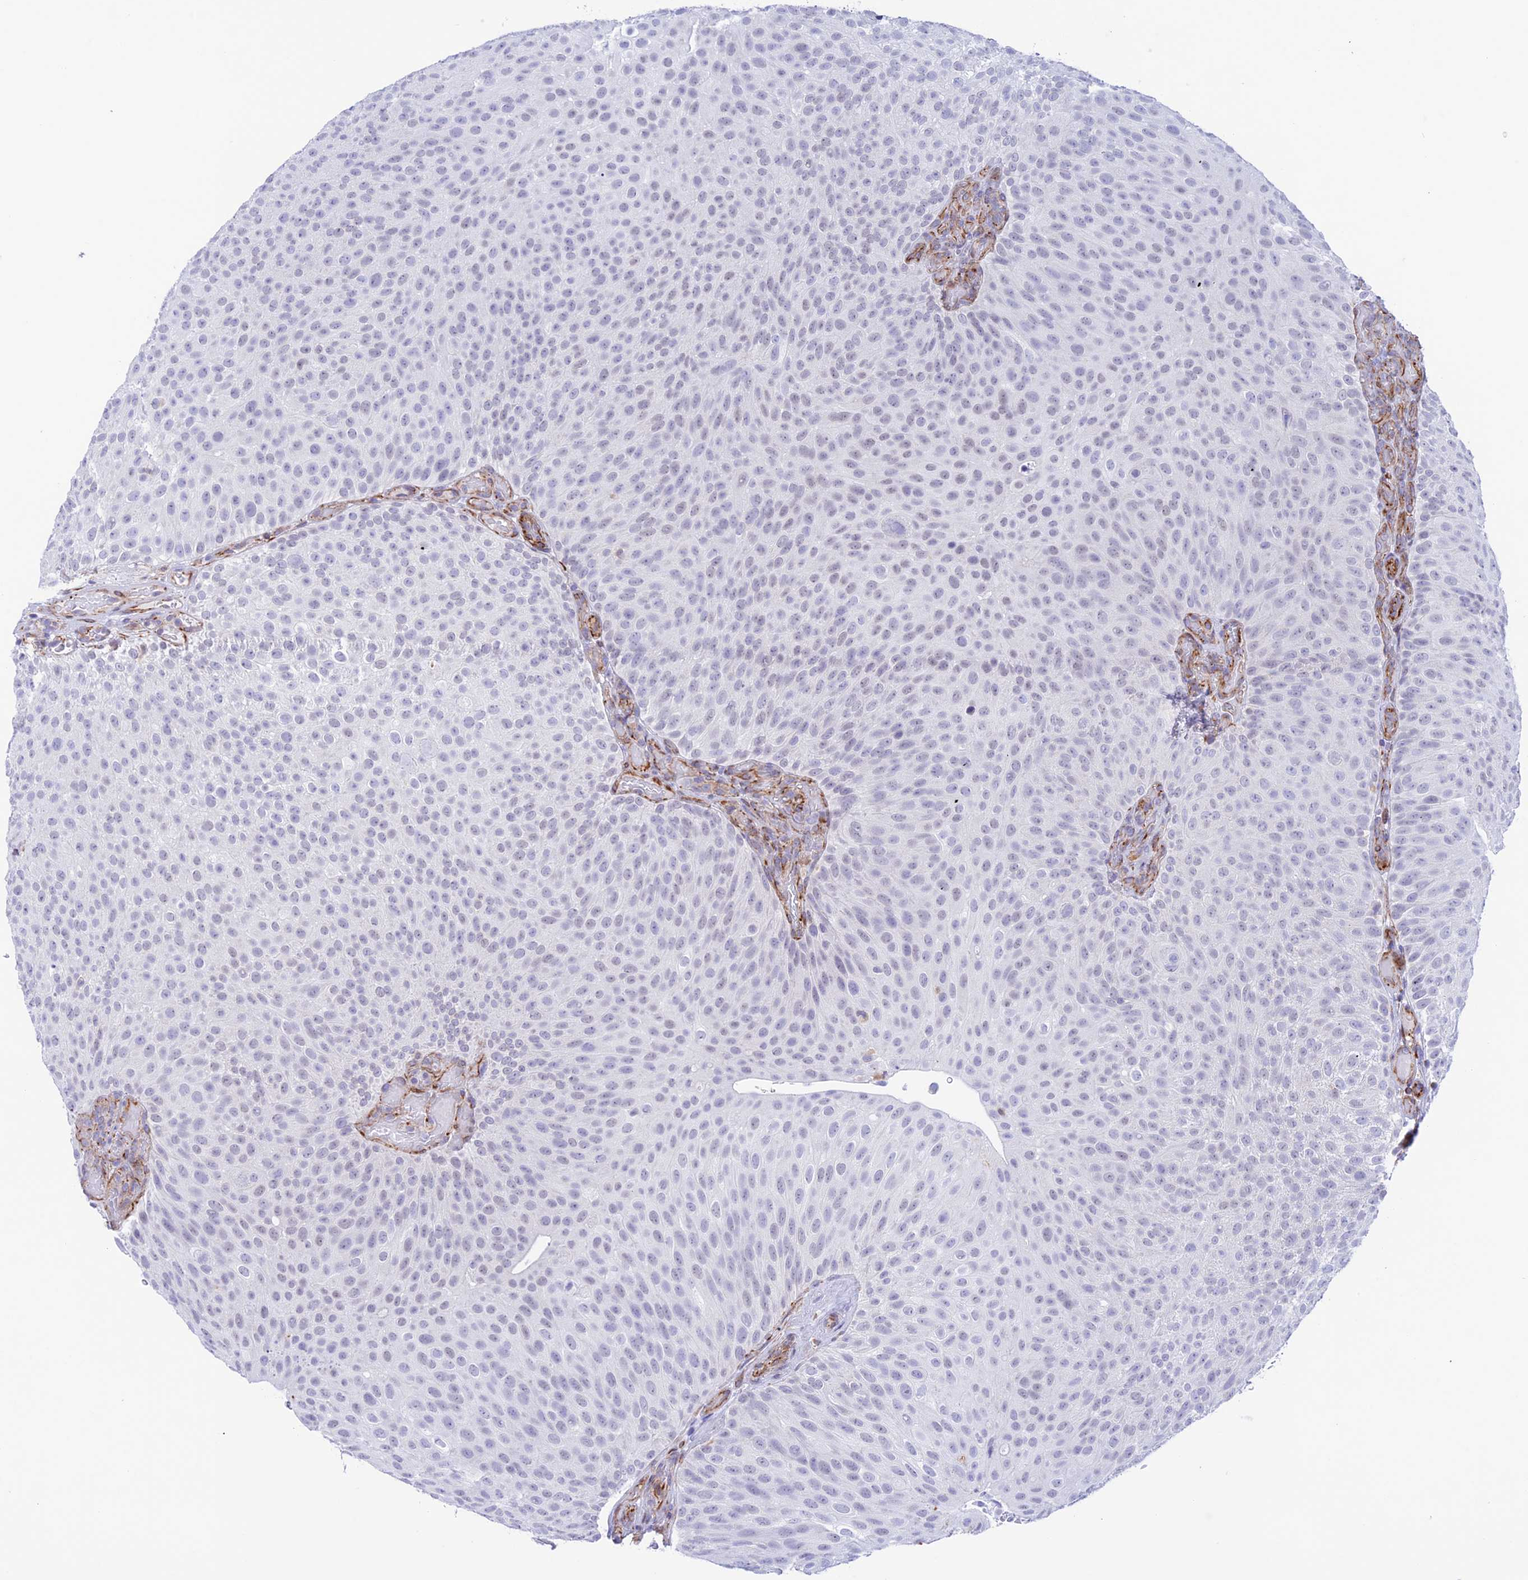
{"staining": {"intensity": "negative", "quantity": "none", "location": "none"}, "tissue": "urothelial cancer", "cell_type": "Tumor cells", "image_type": "cancer", "snomed": [{"axis": "morphology", "description": "Urothelial carcinoma, Low grade"}, {"axis": "topography", "description": "Urinary bladder"}], "caption": "Tumor cells are negative for brown protein staining in low-grade urothelial carcinoma.", "gene": "ZNF652", "patient": {"sex": "male", "age": 78}}